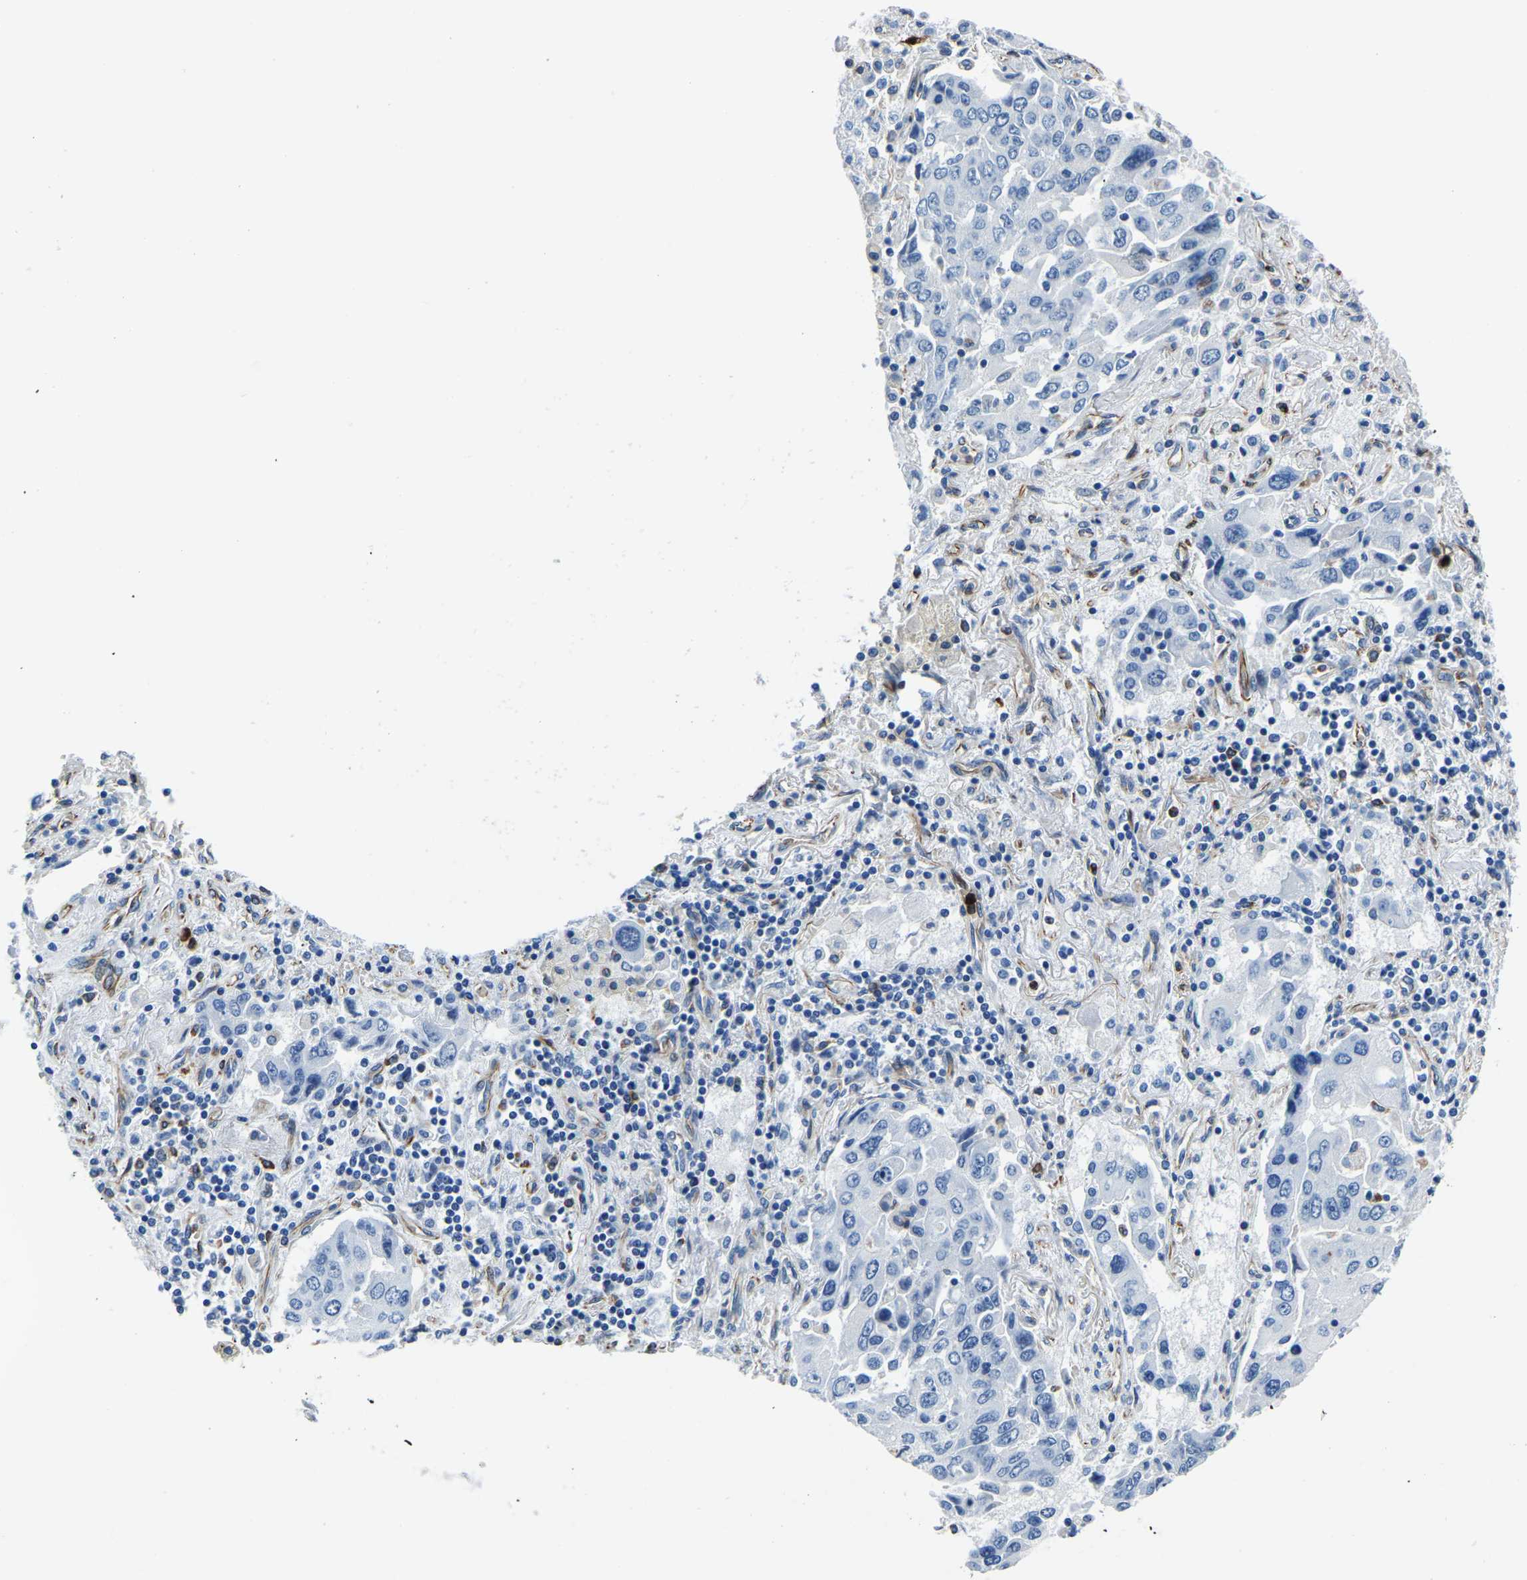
{"staining": {"intensity": "negative", "quantity": "none", "location": "none"}, "tissue": "lung cancer", "cell_type": "Tumor cells", "image_type": "cancer", "snomed": [{"axis": "morphology", "description": "Adenocarcinoma, NOS"}, {"axis": "topography", "description": "Lung"}], "caption": "High power microscopy photomicrograph of an IHC photomicrograph of lung cancer, revealing no significant expression in tumor cells. (Immunohistochemistry, brightfield microscopy, high magnification).", "gene": "MS4A3", "patient": {"sex": "female", "age": 65}}